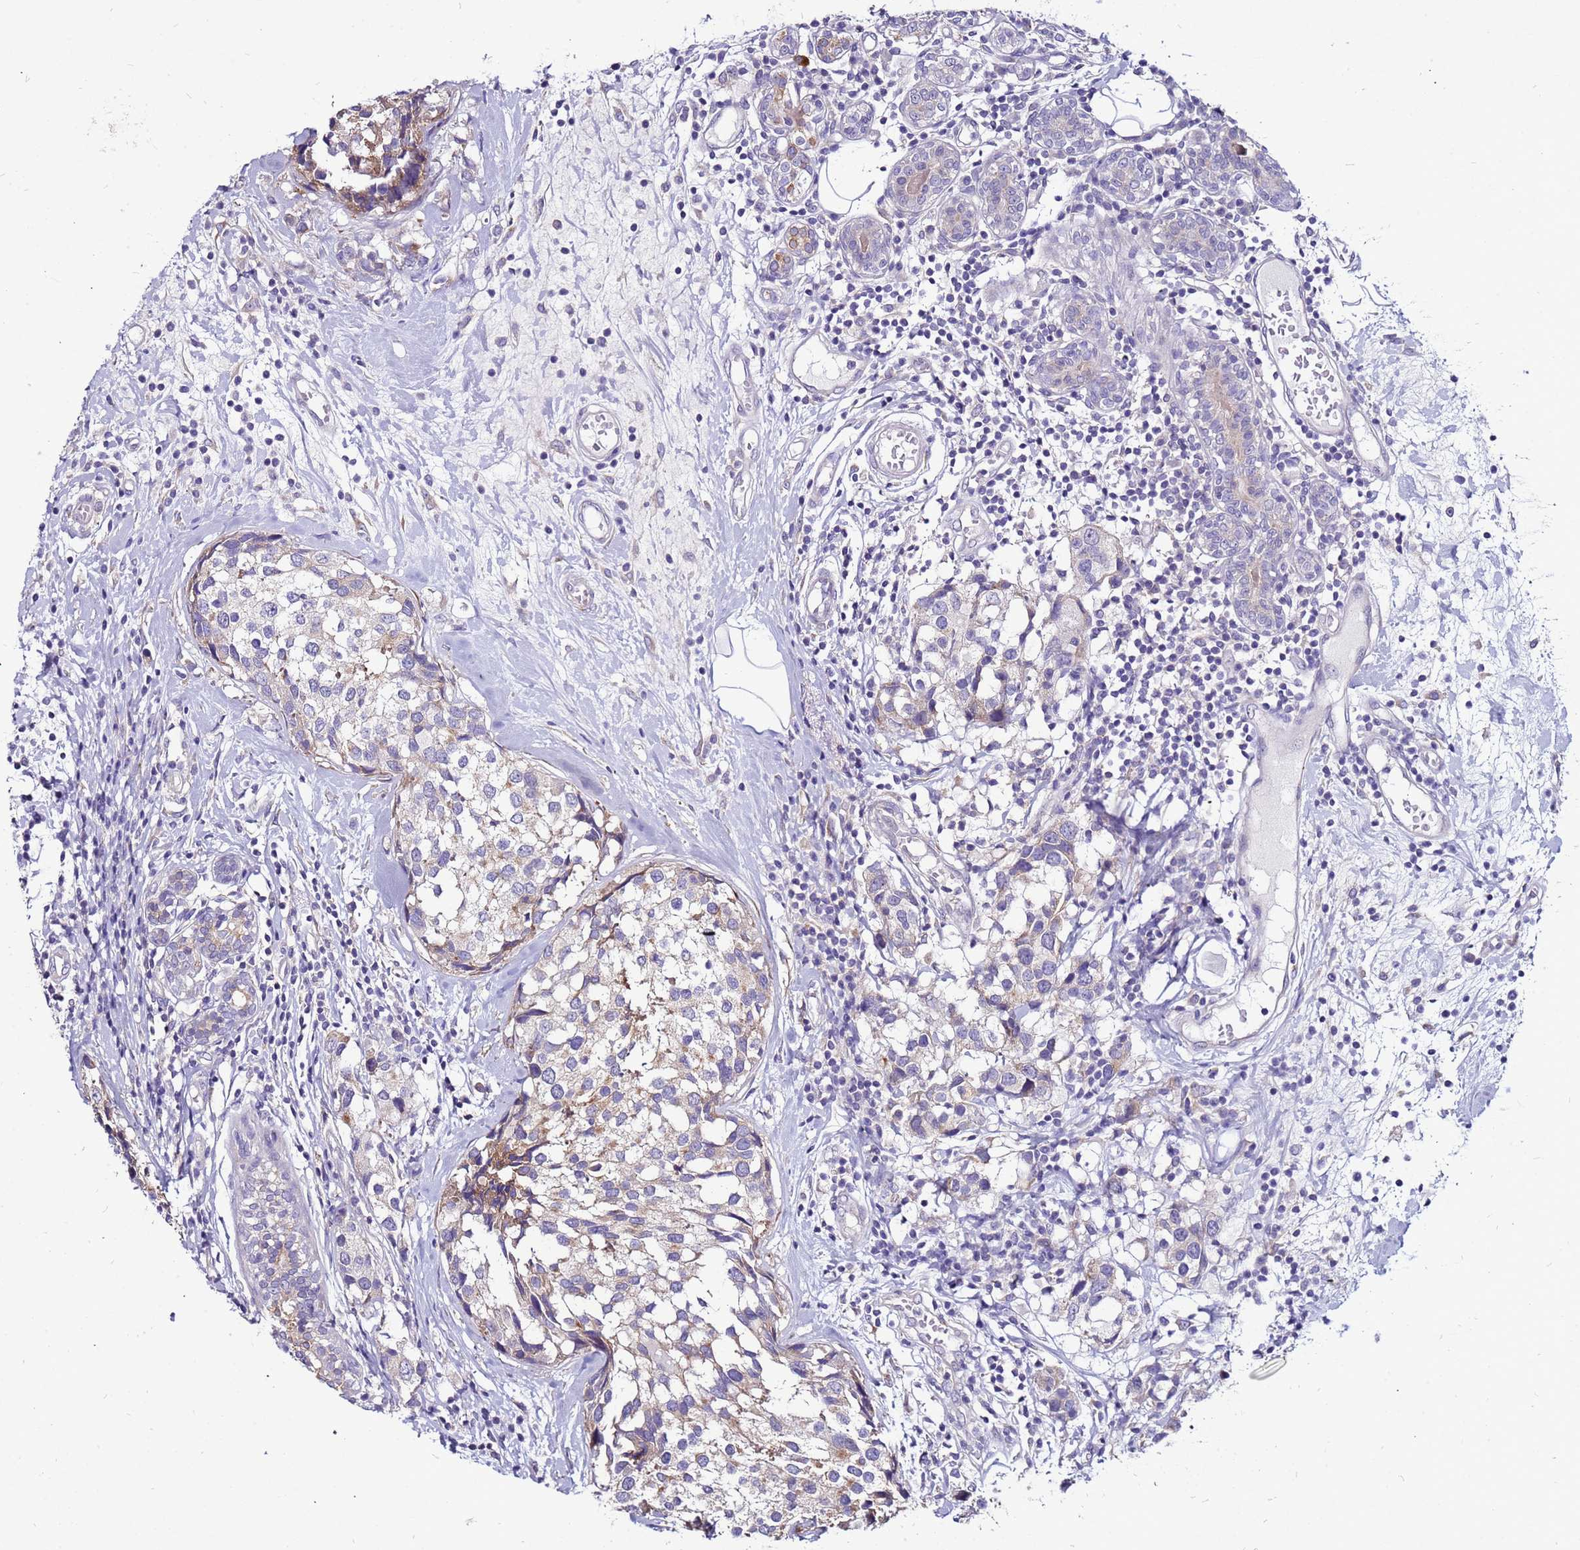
{"staining": {"intensity": "moderate", "quantity": "<25%", "location": "cytoplasmic/membranous"}, "tissue": "breast cancer", "cell_type": "Tumor cells", "image_type": "cancer", "snomed": [{"axis": "morphology", "description": "Lobular carcinoma"}, {"axis": "topography", "description": "Breast"}], "caption": "Protein expression analysis of human breast cancer (lobular carcinoma) reveals moderate cytoplasmic/membranous positivity in approximately <25% of tumor cells.", "gene": "SLC44A3", "patient": {"sex": "female", "age": 59}}